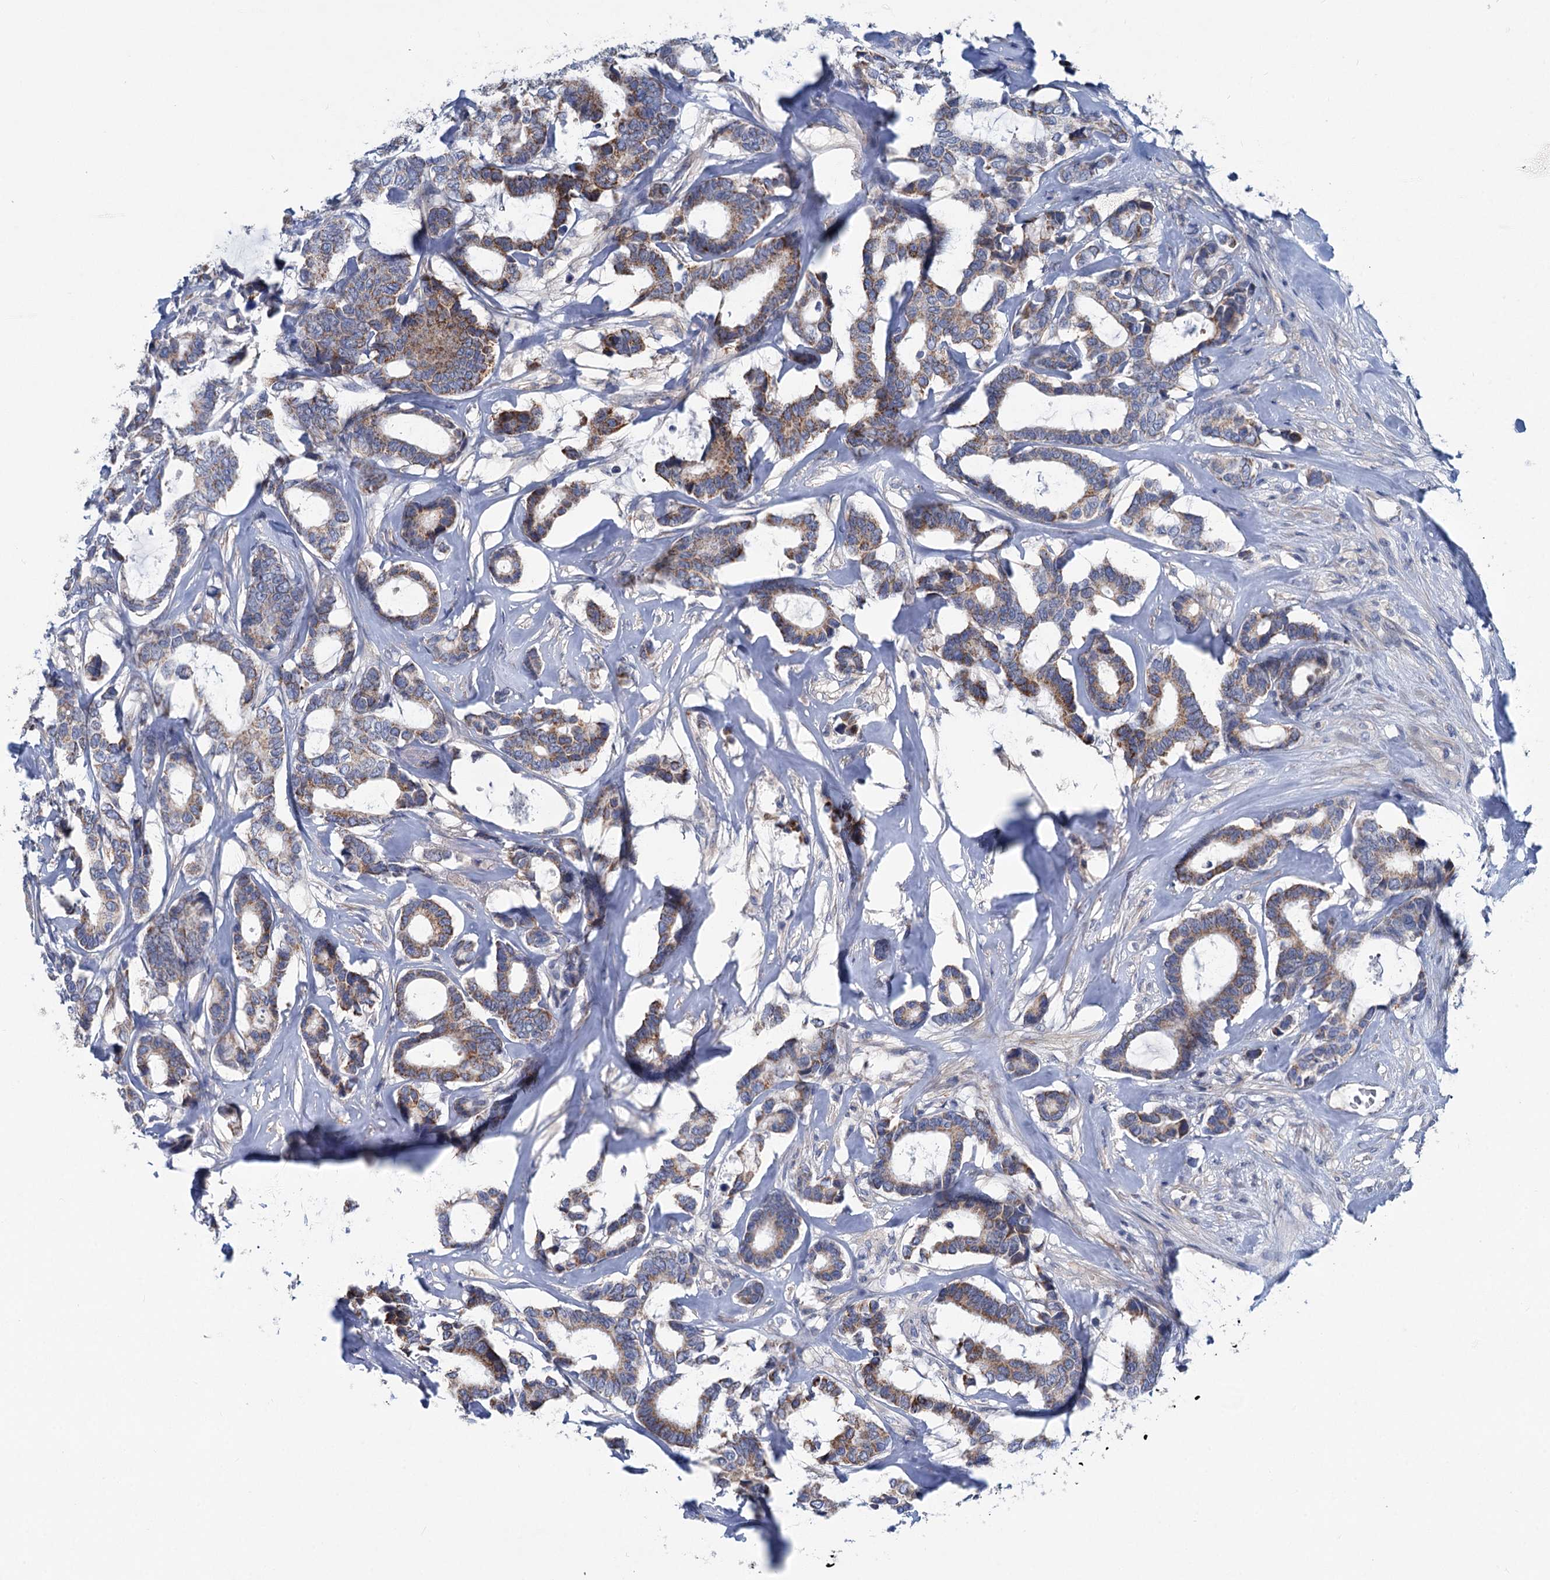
{"staining": {"intensity": "moderate", "quantity": "25%-75%", "location": "cytoplasmic/membranous"}, "tissue": "breast cancer", "cell_type": "Tumor cells", "image_type": "cancer", "snomed": [{"axis": "morphology", "description": "Duct carcinoma"}, {"axis": "topography", "description": "Breast"}], "caption": "Protein expression analysis of breast infiltrating ductal carcinoma demonstrates moderate cytoplasmic/membranous staining in about 25%-75% of tumor cells.", "gene": "CHDH", "patient": {"sex": "female", "age": 87}}